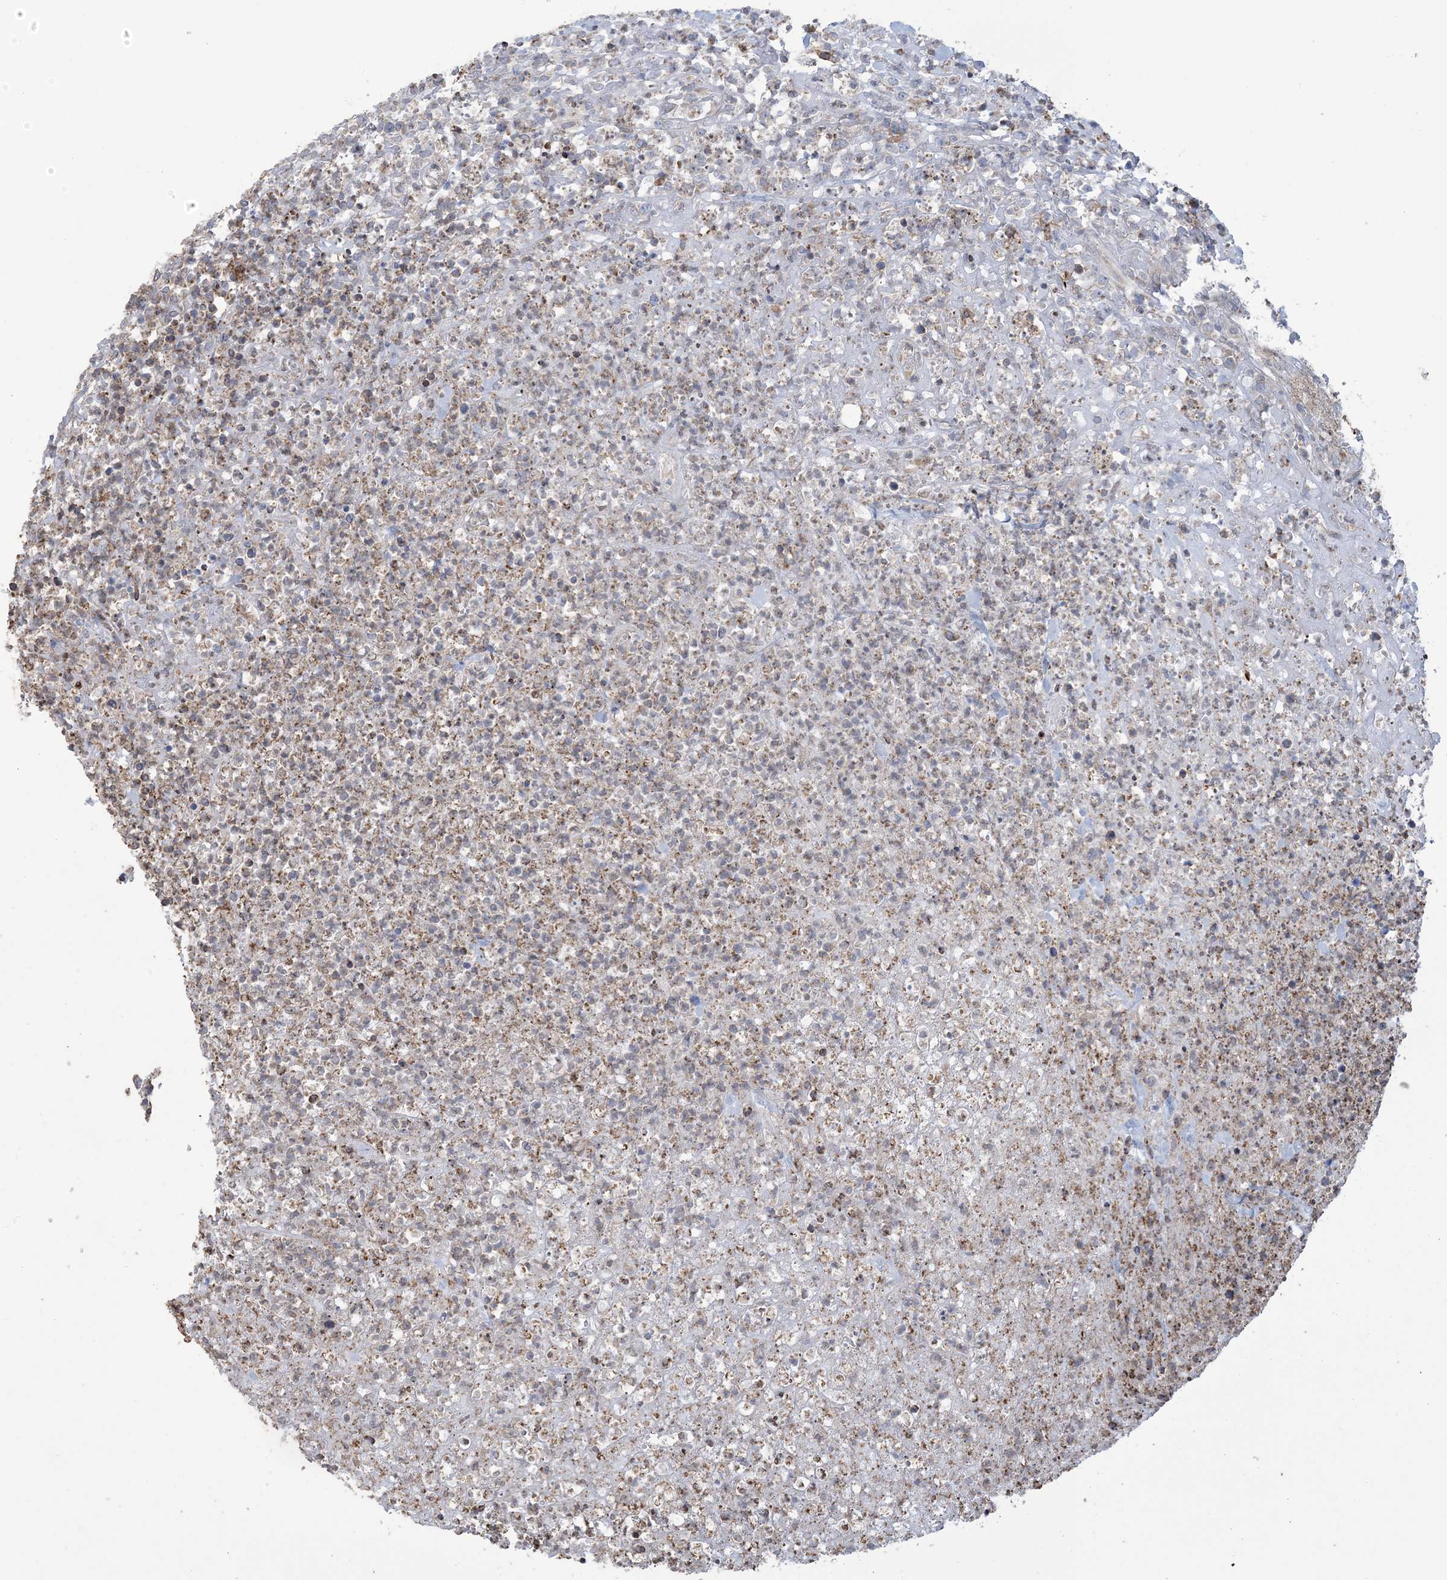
{"staining": {"intensity": "negative", "quantity": "none", "location": "none"}, "tissue": "lymphoma", "cell_type": "Tumor cells", "image_type": "cancer", "snomed": [{"axis": "morphology", "description": "Malignant lymphoma, non-Hodgkin's type, High grade"}, {"axis": "topography", "description": "Colon"}], "caption": "DAB immunohistochemical staining of high-grade malignant lymphoma, non-Hodgkin's type reveals no significant expression in tumor cells. (DAB (3,3'-diaminobenzidine) IHC visualized using brightfield microscopy, high magnification).", "gene": "SHANK1", "patient": {"sex": "female", "age": 53}}